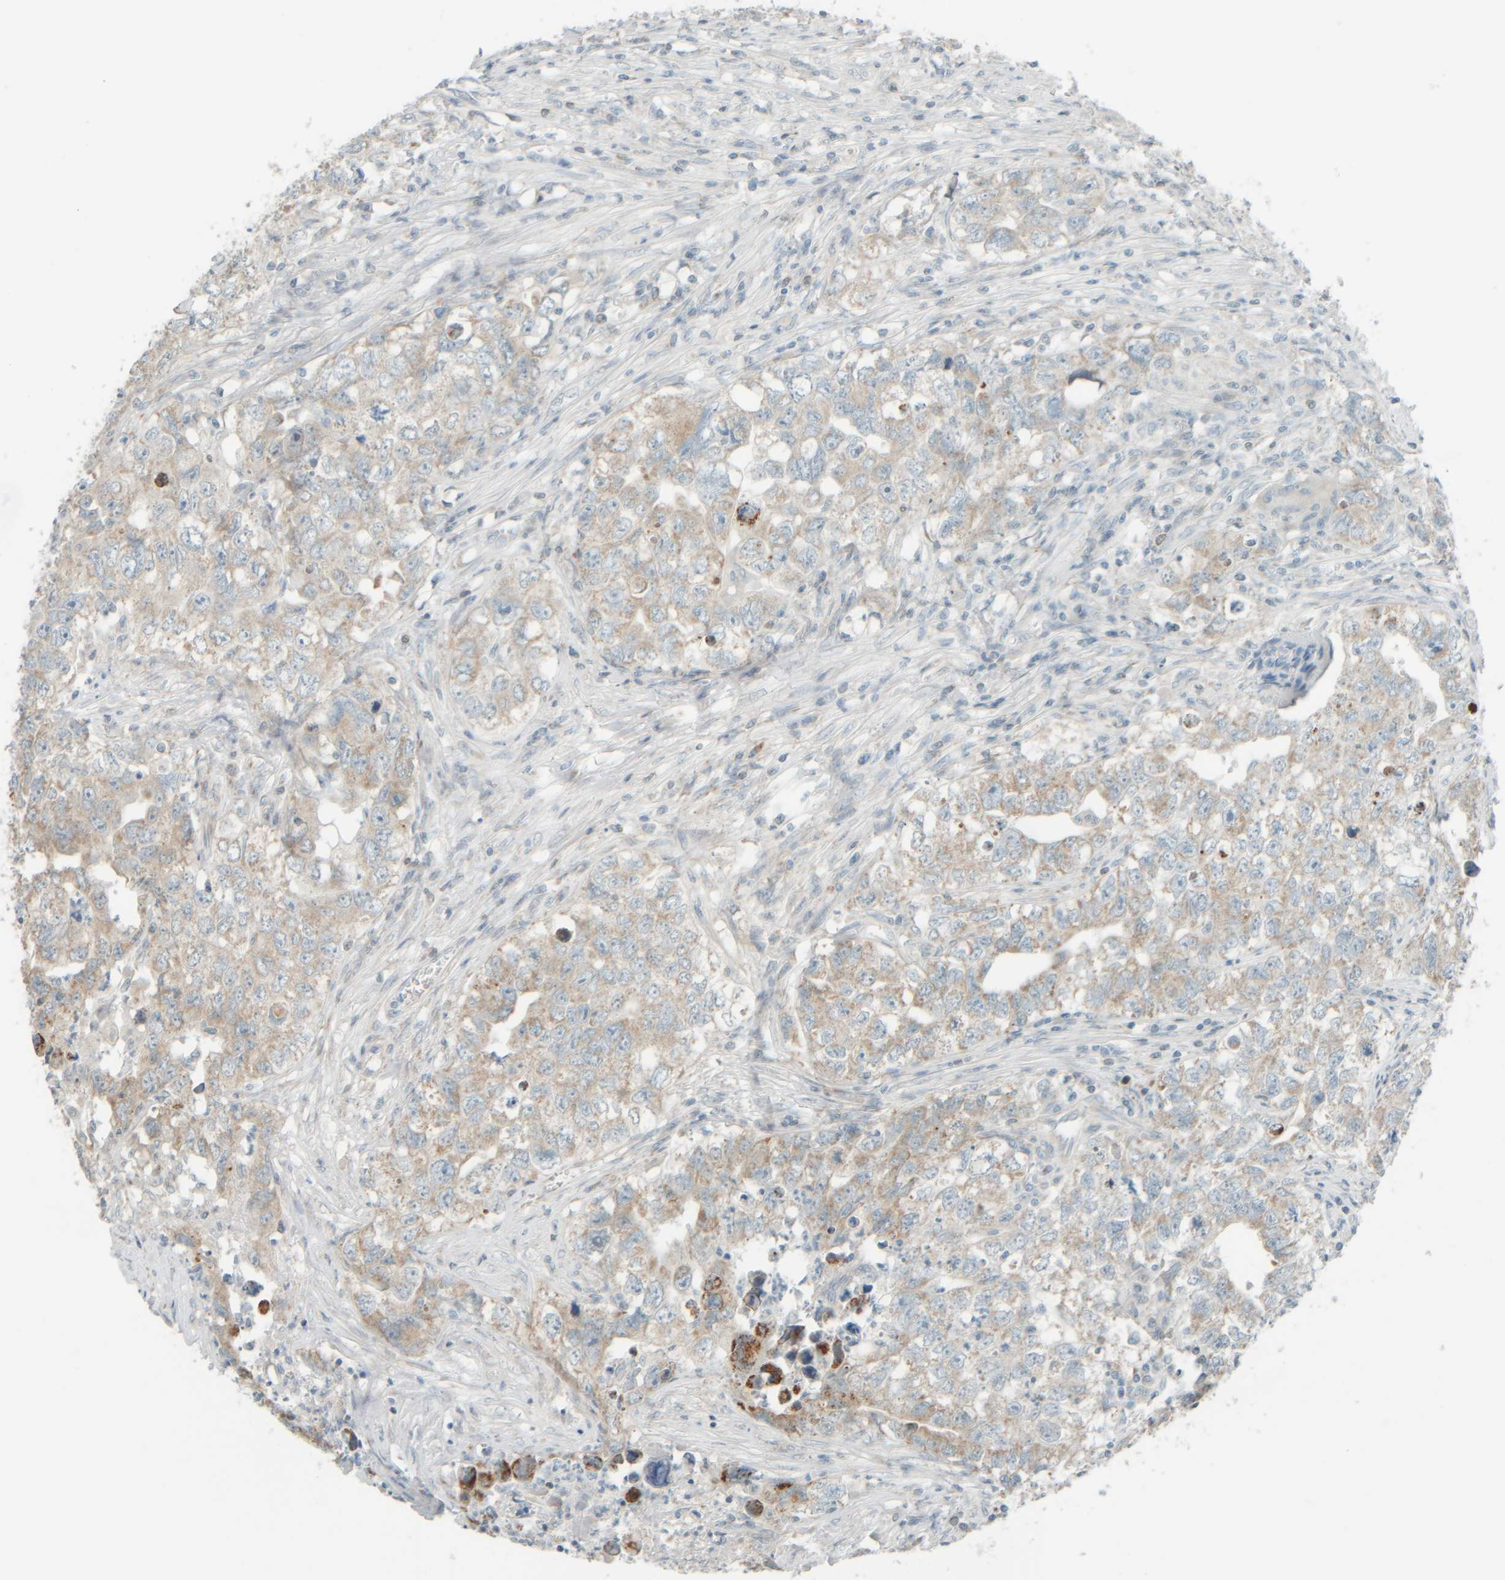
{"staining": {"intensity": "weak", "quantity": ">75%", "location": "cytoplasmic/membranous"}, "tissue": "testis cancer", "cell_type": "Tumor cells", "image_type": "cancer", "snomed": [{"axis": "morphology", "description": "Seminoma, NOS"}, {"axis": "morphology", "description": "Carcinoma, Embryonal, NOS"}, {"axis": "topography", "description": "Testis"}], "caption": "Immunohistochemistry (IHC) image of neoplastic tissue: testis embryonal carcinoma stained using IHC displays low levels of weak protein expression localized specifically in the cytoplasmic/membranous of tumor cells, appearing as a cytoplasmic/membranous brown color.", "gene": "PTGES3L-AARSD1", "patient": {"sex": "male", "age": 43}}